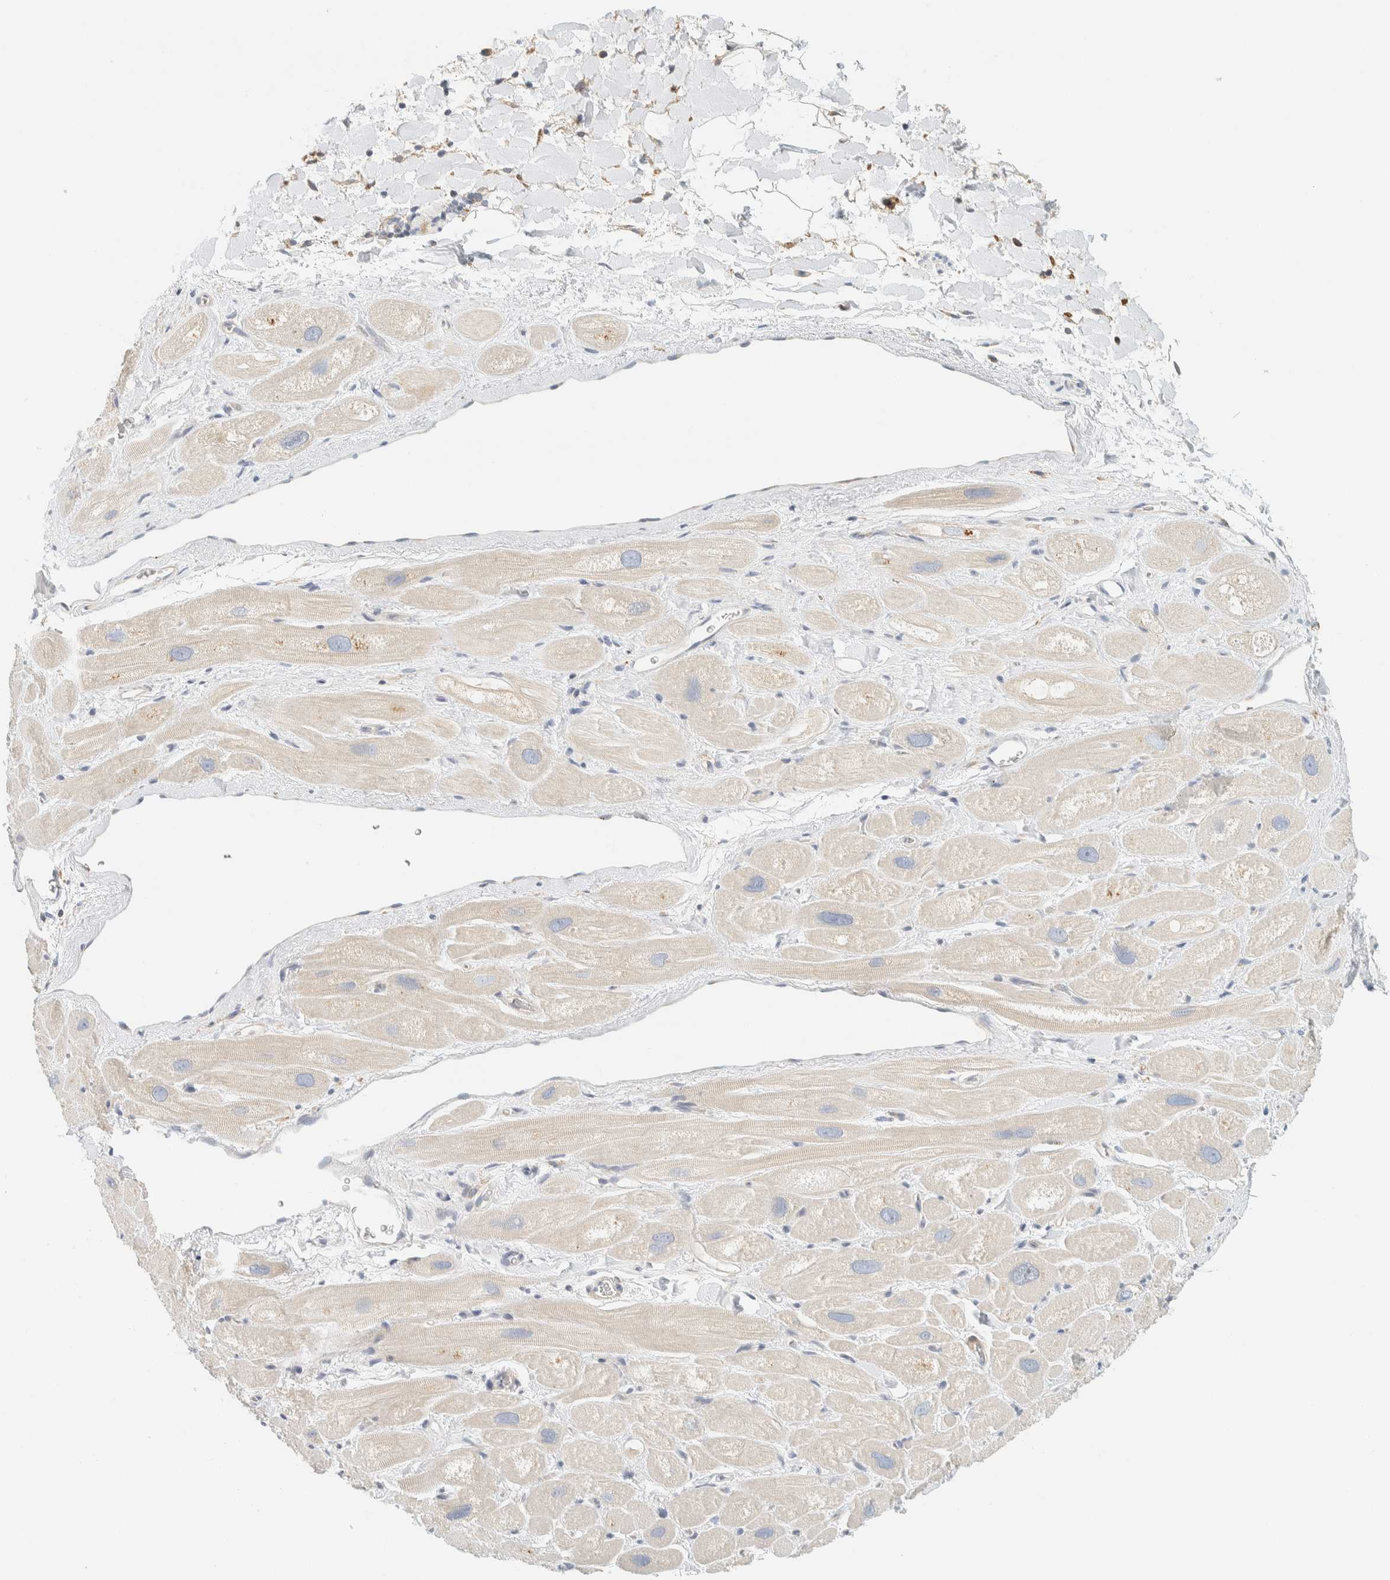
{"staining": {"intensity": "negative", "quantity": "none", "location": "none"}, "tissue": "heart muscle", "cell_type": "Cardiomyocytes", "image_type": "normal", "snomed": [{"axis": "morphology", "description": "Normal tissue, NOS"}, {"axis": "topography", "description": "Heart"}], "caption": "Cardiomyocytes show no significant protein staining in normal heart muscle. (Brightfield microscopy of DAB (3,3'-diaminobenzidine) immunohistochemistry at high magnification).", "gene": "AARSD1", "patient": {"sex": "male", "age": 49}}